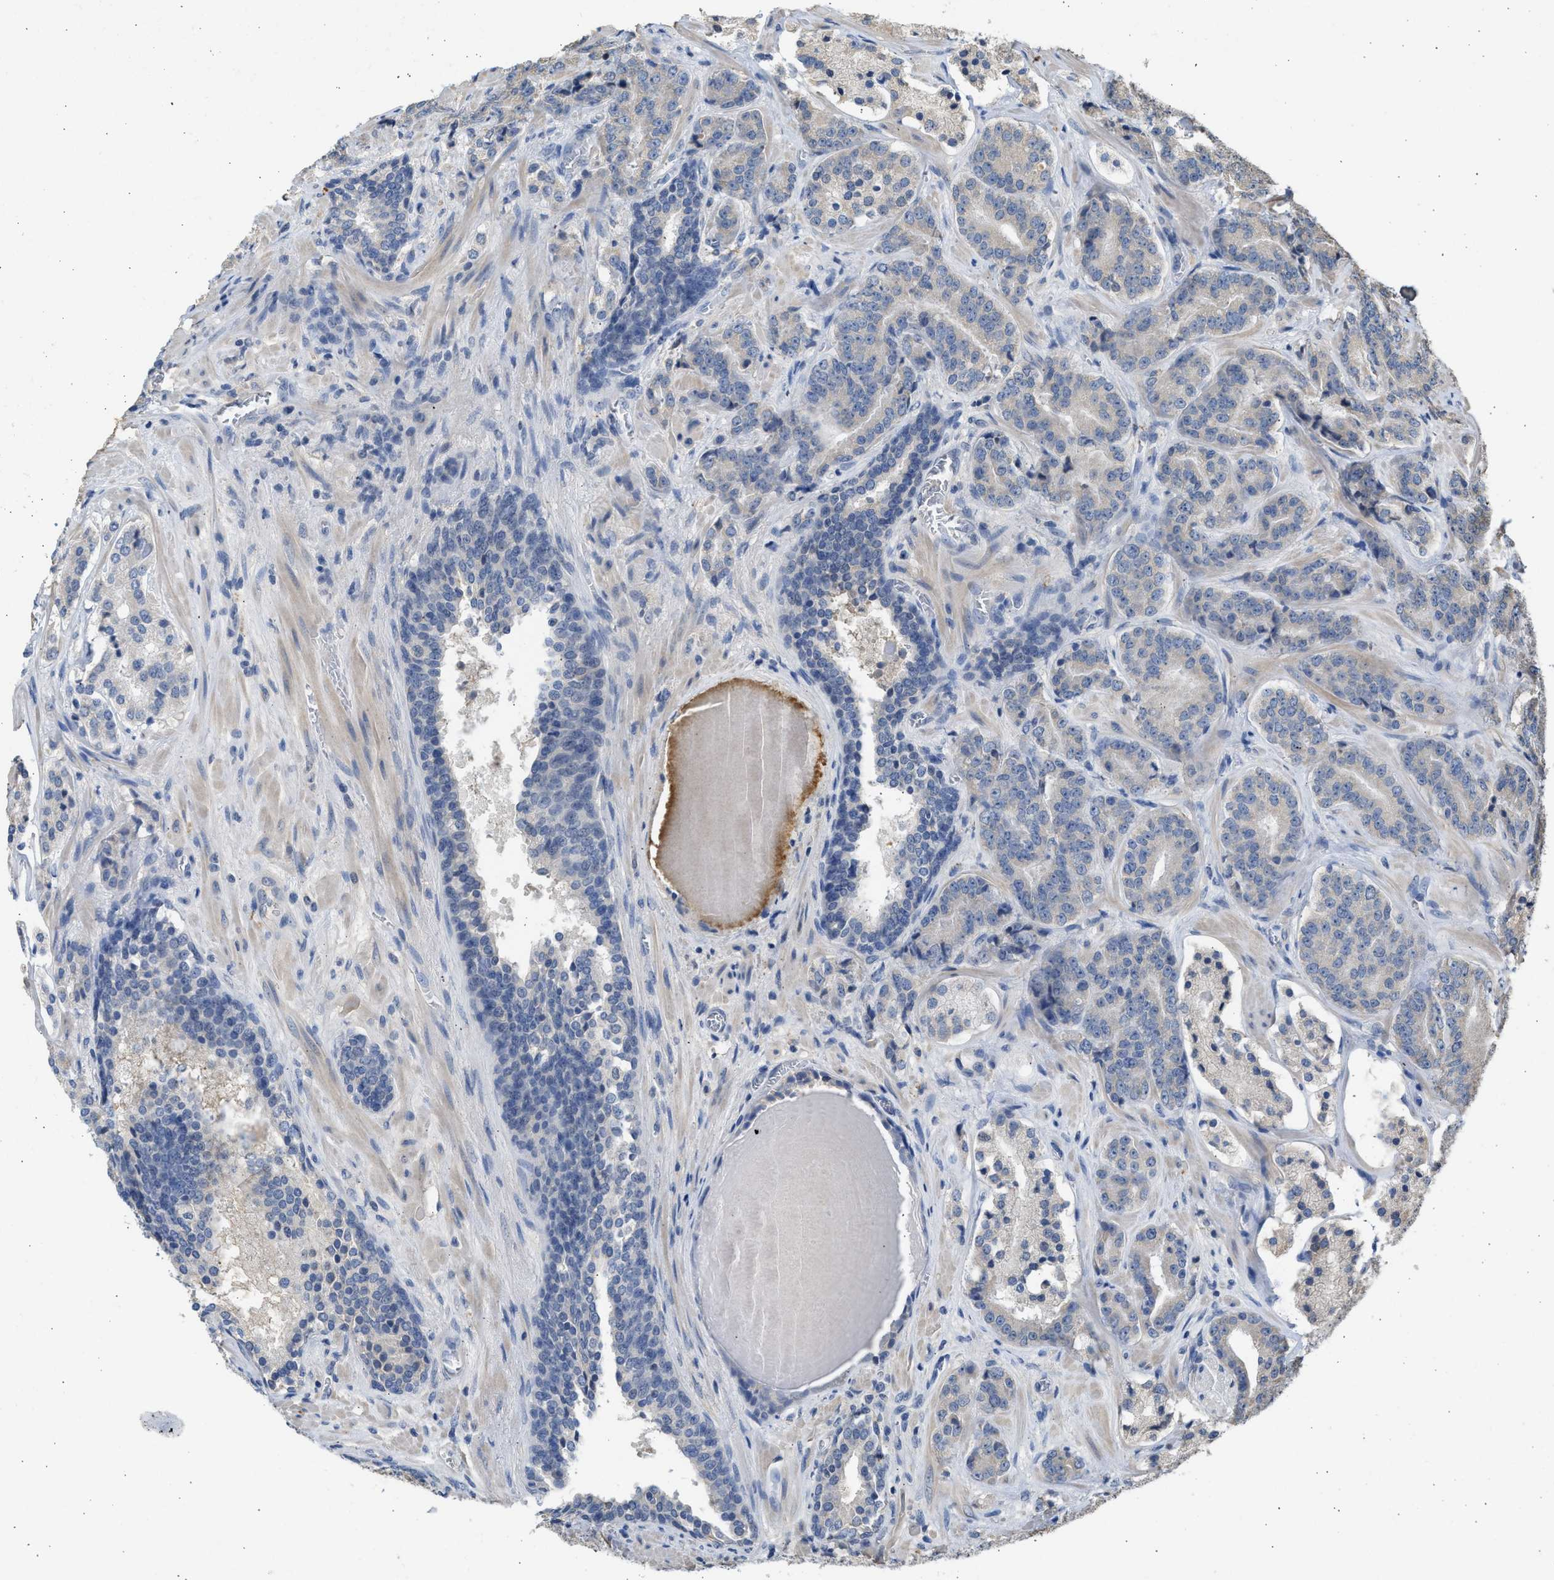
{"staining": {"intensity": "negative", "quantity": "none", "location": "none"}, "tissue": "prostate cancer", "cell_type": "Tumor cells", "image_type": "cancer", "snomed": [{"axis": "morphology", "description": "Adenocarcinoma, High grade"}, {"axis": "topography", "description": "Prostate"}], "caption": "Immunohistochemistry (IHC) image of human prostate cancer stained for a protein (brown), which displays no positivity in tumor cells. (DAB immunohistochemistry, high magnification).", "gene": "SULT2A1", "patient": {"sex": "male", "age": 60}}